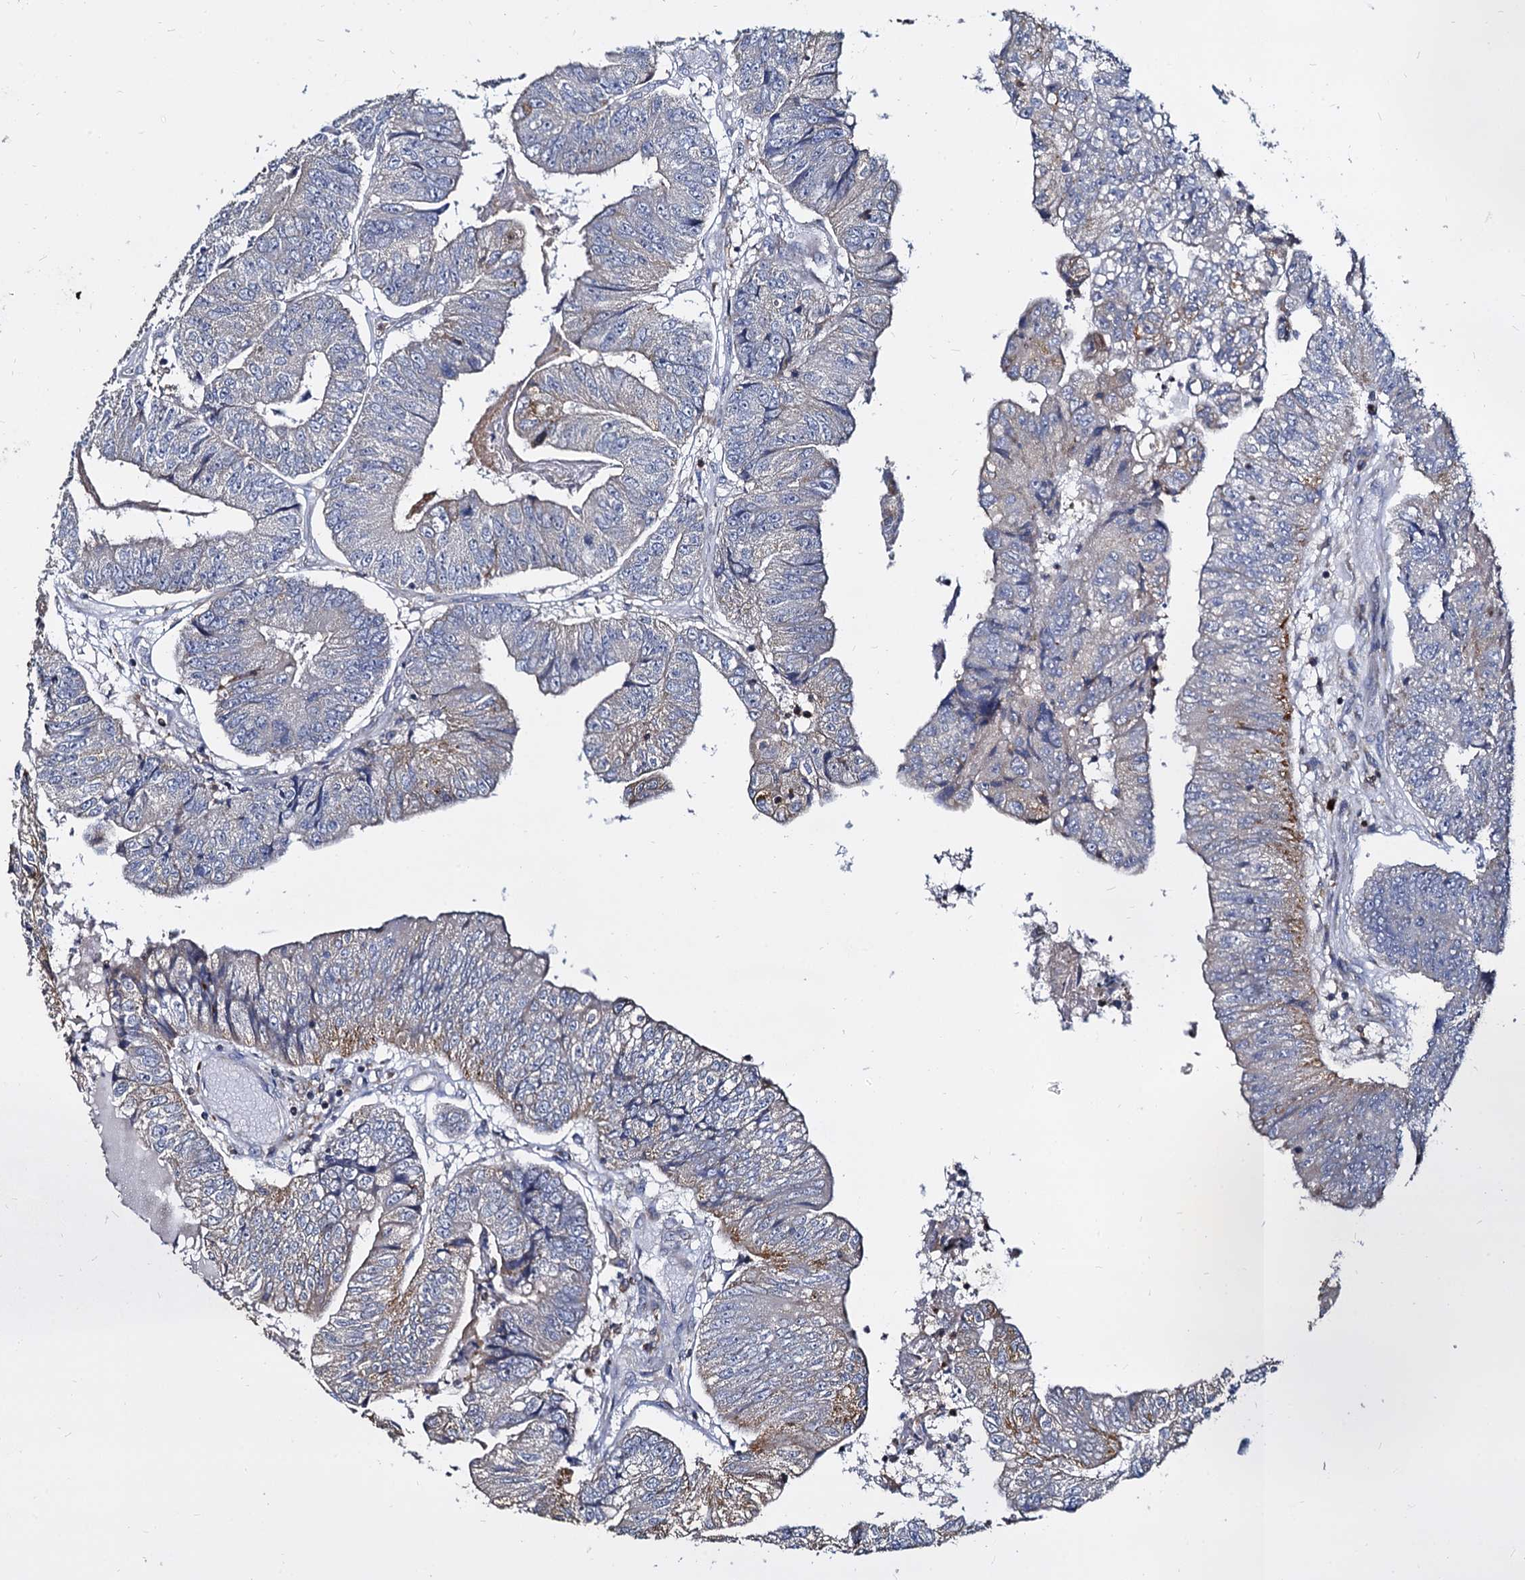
{"staining": {"intensity": "weak", "quantity": "<25%", "location": "cytoplasmic/membranous"}, "tissue": "colorectal cancer", "cell_type": "Tumor cells", "image_type": "cancer", "snomed": [{"axis": "morphology", "description": "Adenocarcinoma, NOS"}, {"axis": "topography", "description": "Colon"}], "caption": "The micrograph displays no significant positivity in tumor cells of colorectal adenocarcinoma. (Brightfield microscopy of DAB immunohistochemistry at high magnification).", "gene": "ANKRD13A", "patient": {"sex": "female", "age": 67}}